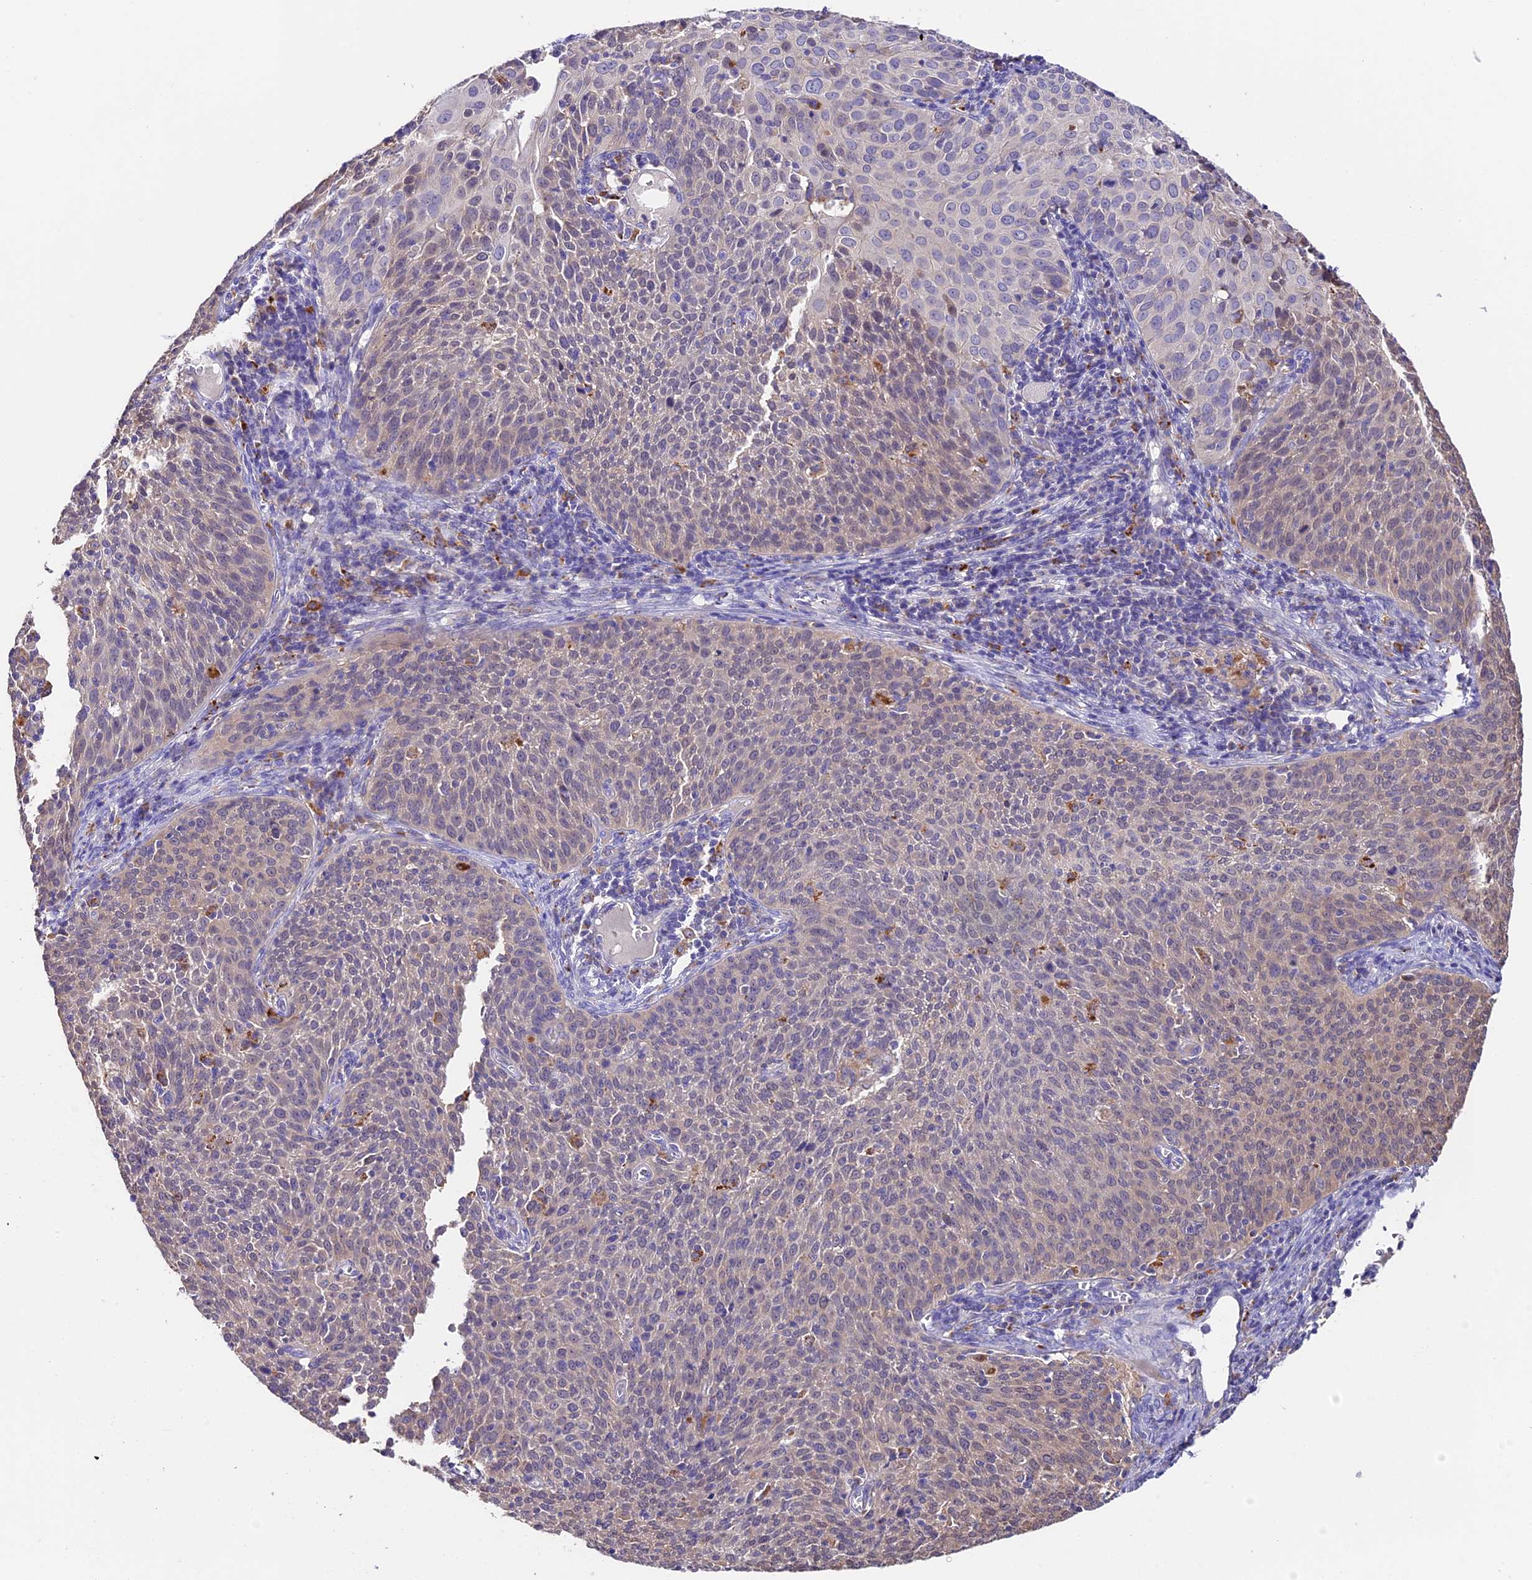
{"staining": {"intensity": "negative", "quantity": "none", "location": "none"}, "tissue": "cervical cancer", "cell_type": "Tumor cells", "image_type": "cancer", "snomed": [{"axis": "morphology", "description": "Squamous cell carcinoma, NOS"}, {"axis": "topography", "description": "Cervix"}], "caption": "Immunohistochemical staining of human cervical squamous cell carcinoma shows no significant staining in tumor cells.", "gene": "LYPD6", "patient": {"sex": "female", "age": 38}}